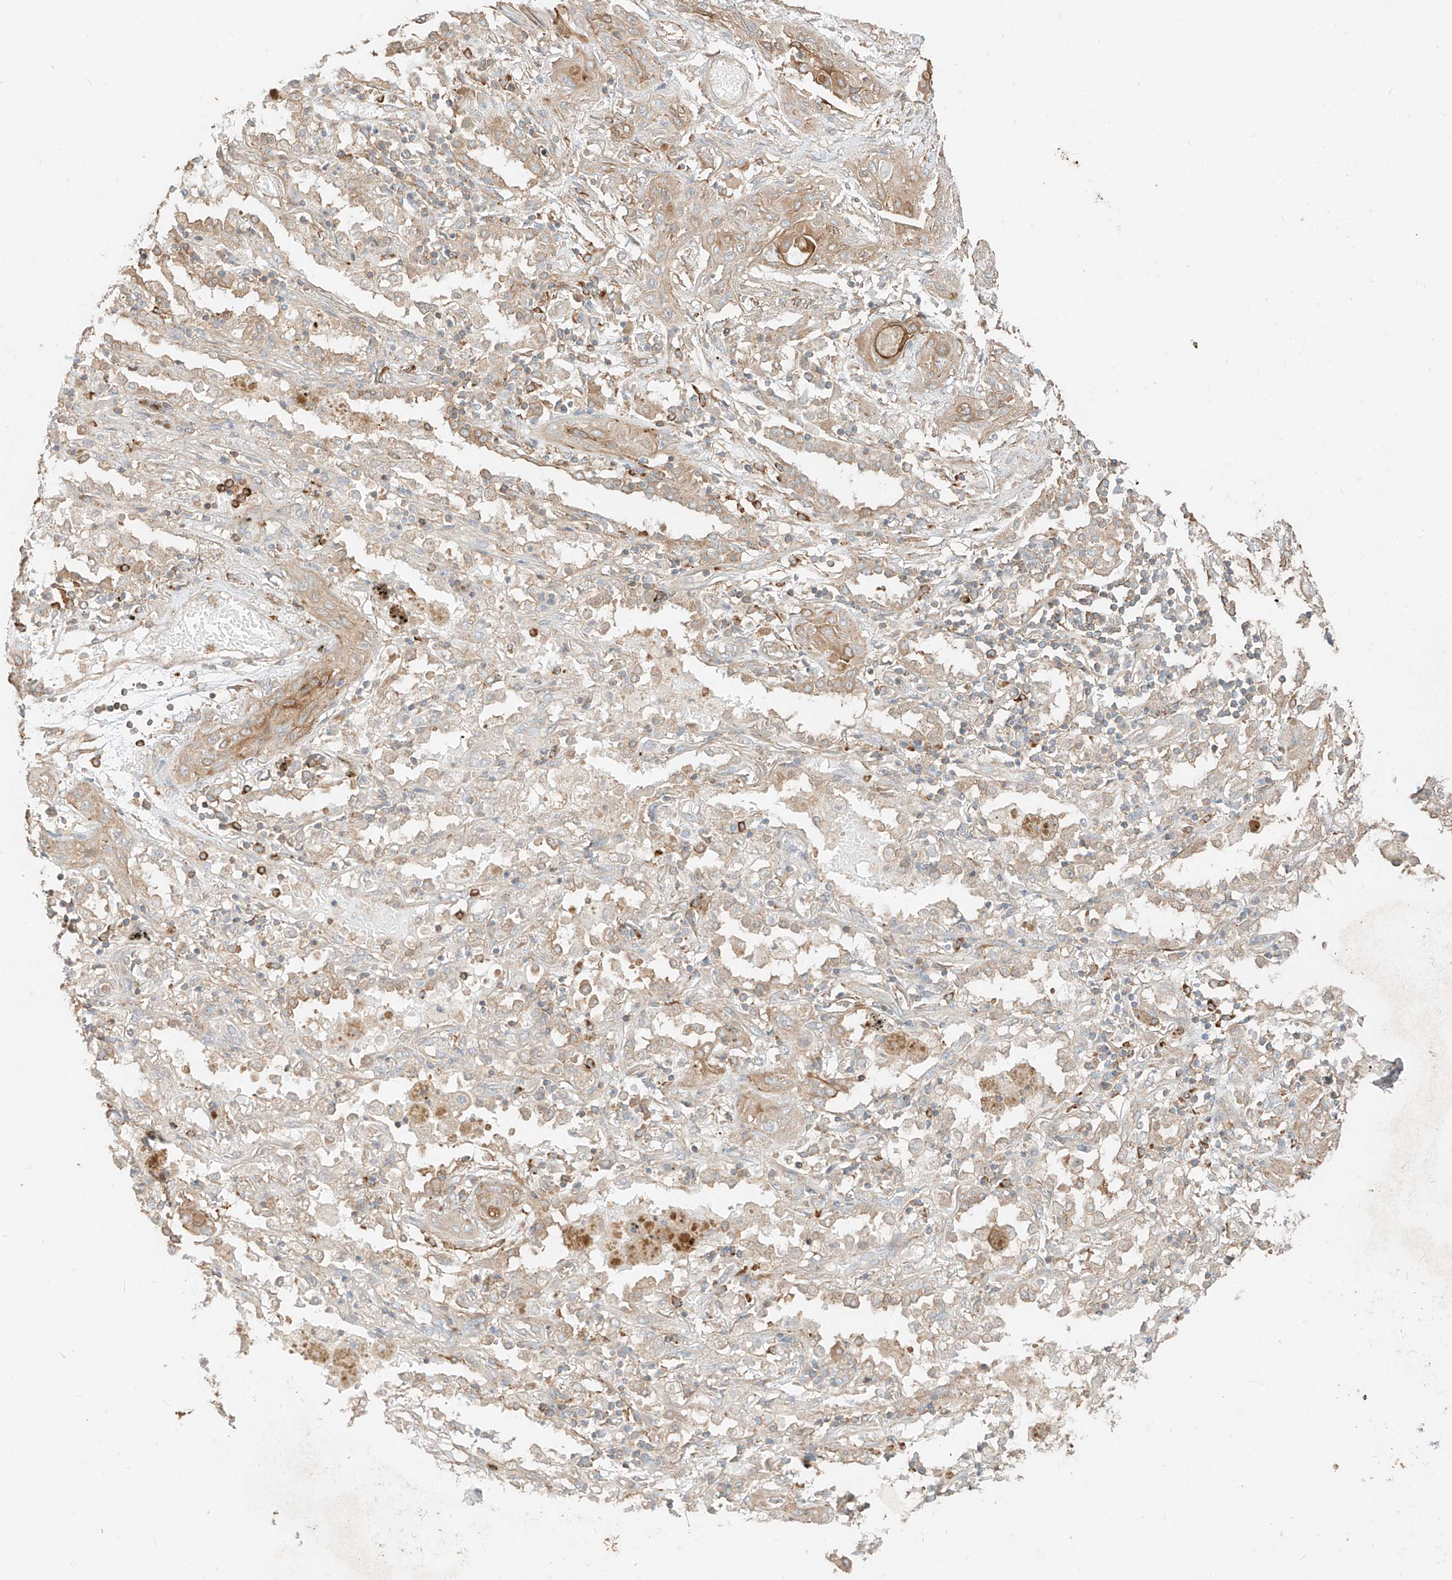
{"staining": {"intensity": "weak", "quantity": "25%-75%", "location": "cytoplasmic/membranous"}, "tissue": "lung cancer", "cell_type": "Tumor cells", "image_type": "cancer", "snomed": [{"axis": "morphology", "description": "Squamous cell carcinoma, NOS"}, {"axis": "topography", "description": "Lung"}], "caption": "Lung cancer (squamous cell carcinoma) was stained to show a protein in brown. There is low levels of weak cytoplasmic/membranous positivity in about 25%-75% of tumor cells.", "gene": "CCDC115", "patient": {"sex": "female", "age": 47}}